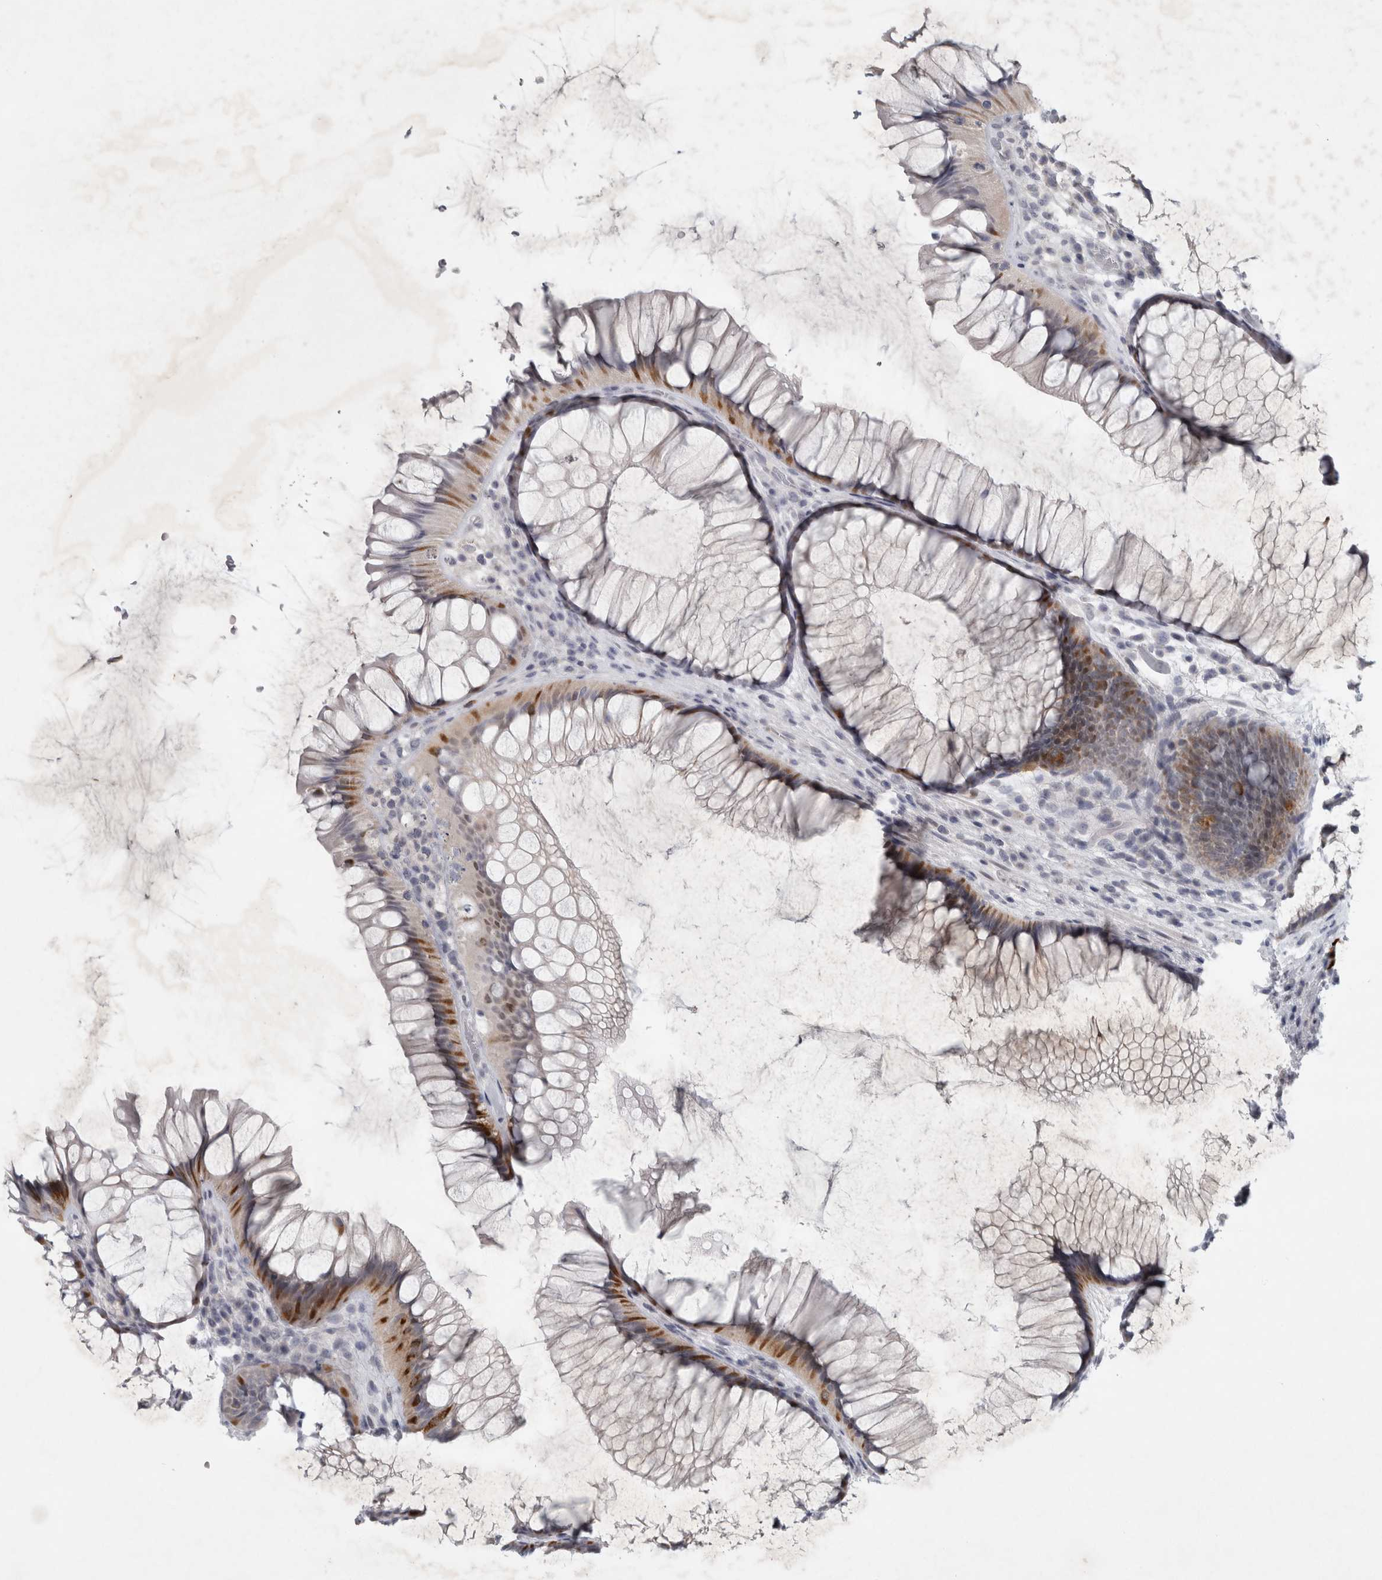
{"staining": {"intensity": "strong", "quantity": "<25%", "location": "cytoplasmic/membranous"}, "tissue": "rectum", "cell_type": "Glandular cells", "image_type": "normal", "snomed": [{"axis": "morphology", "description": "Normal tissue, NOS"}, {"axis": "topography", "description": "Rectum"}], "caption": "Immunohistochemical staining of benign human rectum shows strong cytoplasmic/membranous protein expression in approximately <25% of glandular cells.", "gene": "PTPRN2", "patient": {"sex": "male", "age": 51}}